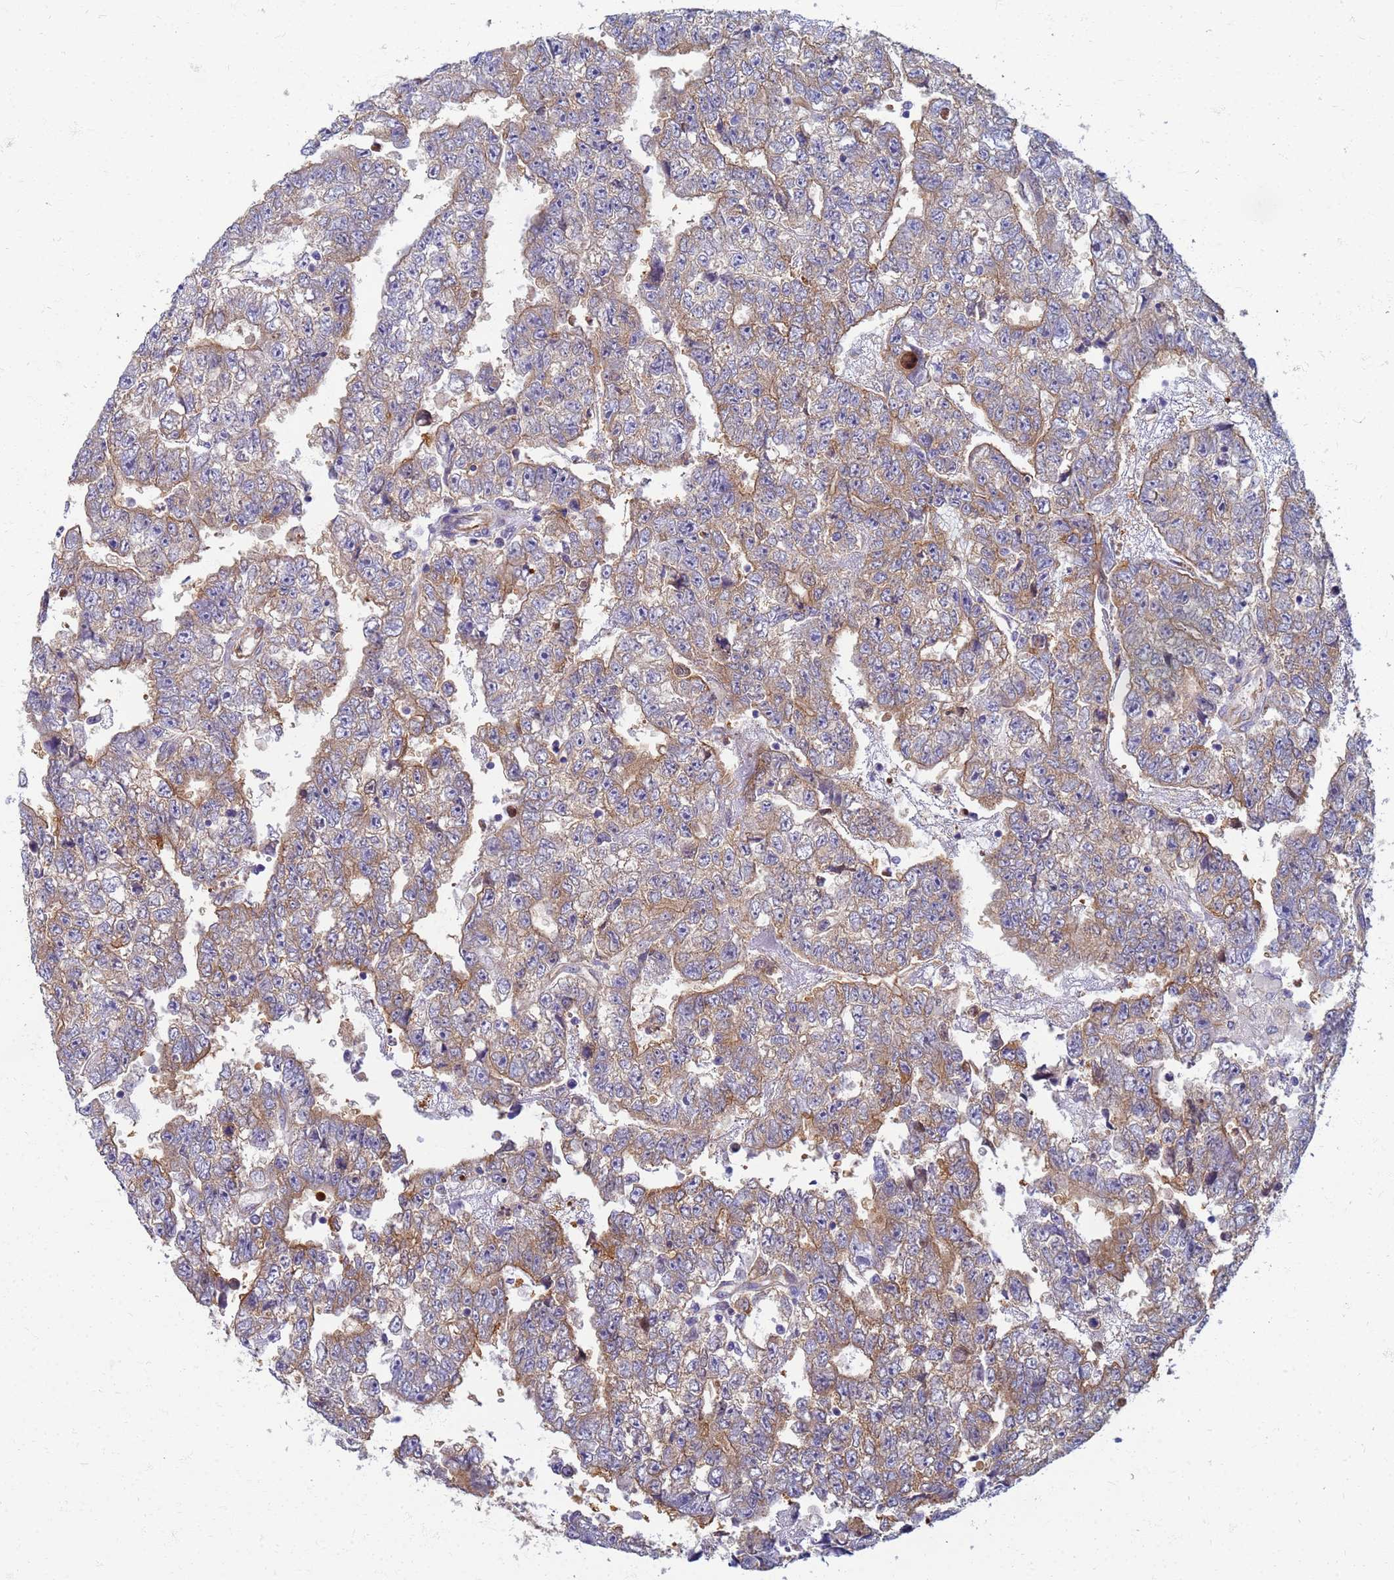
{"staining": {"intensity": "weak", "quantity": ">75%", "location": "cytoplasmic/membranous"}, "tissue": "testis cancer", "cell_type": "Tumor cells", "image_type": "cancer", "snomed": [{"axis": "morphology", "description": "Carcinoma, Embryonal, NOS"}, {"axis": "topography", "description": "Testis"}], "caption": "Weak cytoplasmic/membranous protein staining is identified in about >75% of tumor cells in embryonal carcinoma (testis). (IHC, brightfield microscopy, high magnification).", "gene": "EEA1", "patient": {"sex": "male", "age": 25}}